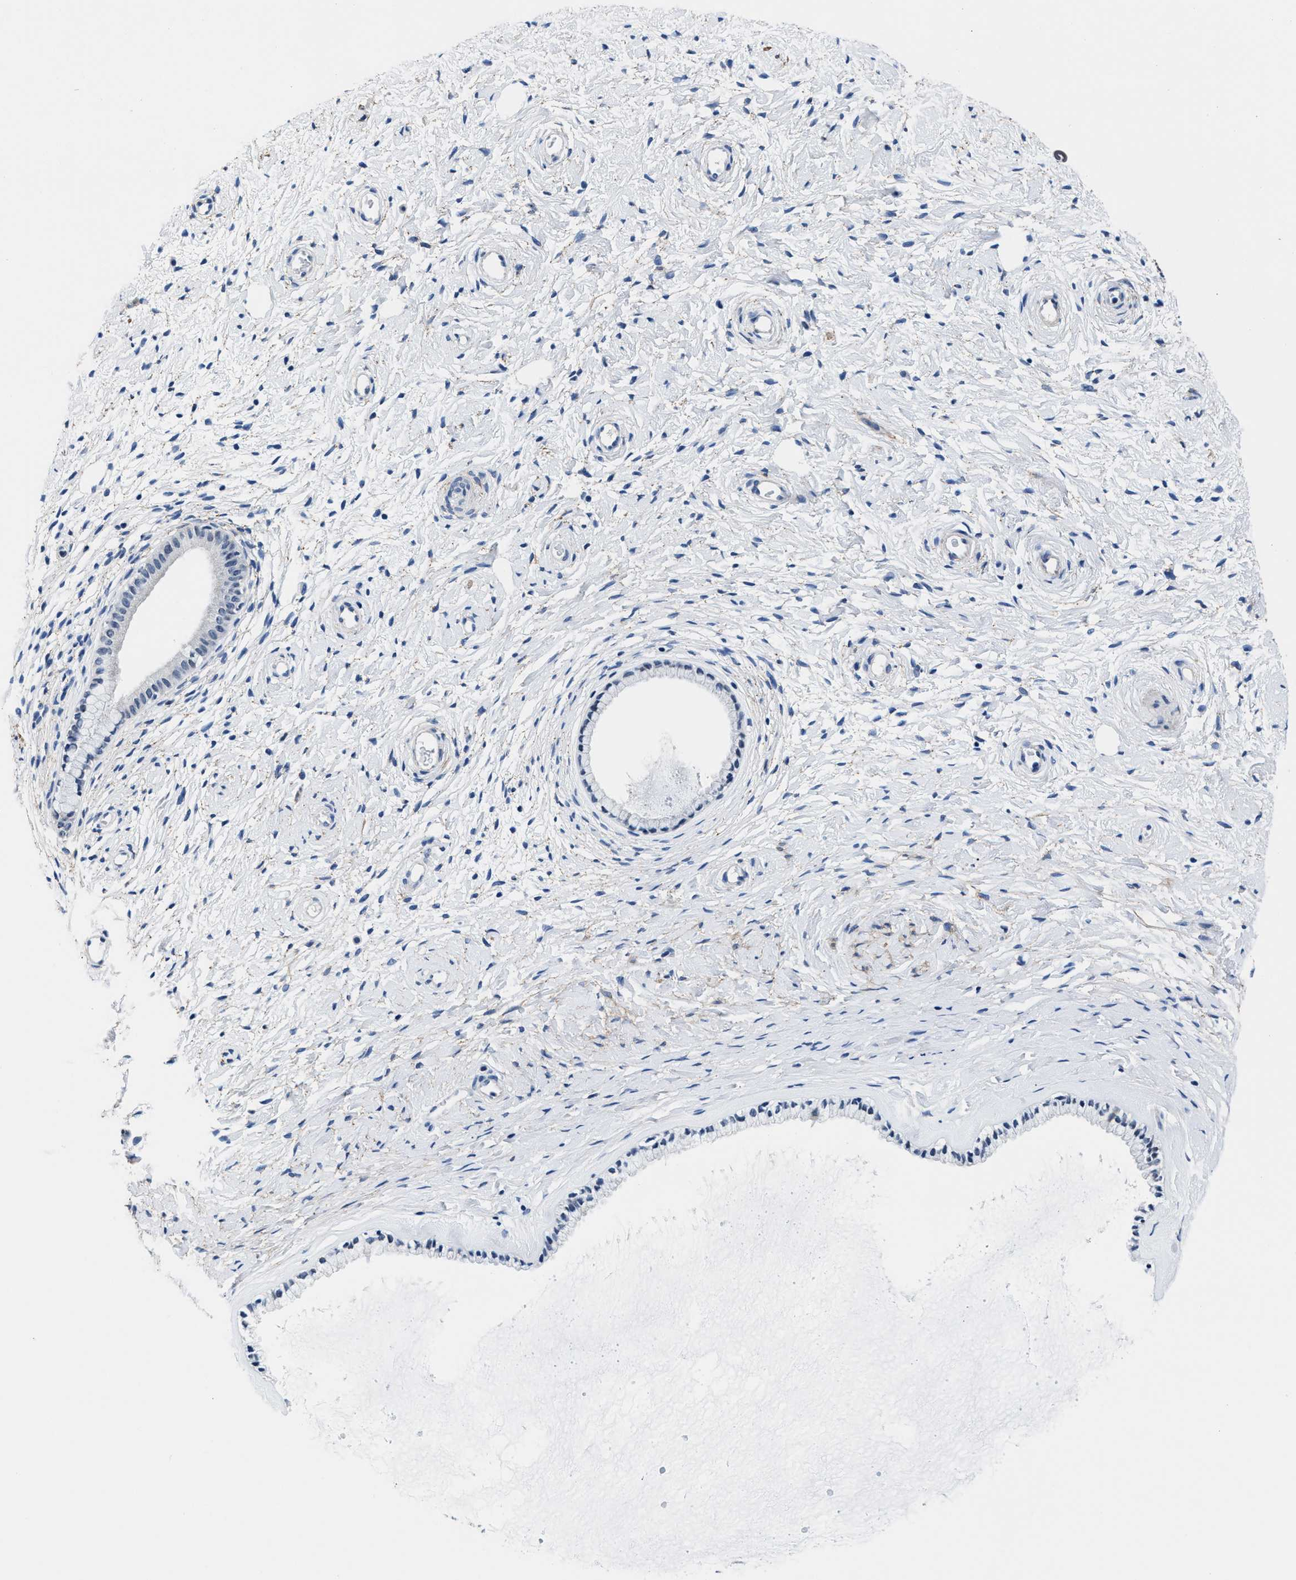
{"staining": {"intensity": "negative", "quantity": "none", "location": "none"}, "tissue": "cervix", "cell_type": "Glandular cells", "image_type": "normal", "snomed": [{"axis": "morphology", "description": "Normal tissue, NOS"}, {"axis": "topography", "description": "Cervix"}], "caption": "Human cervix stained for a protein using IHC demonstrates no expression in glandular cells.", "gene": "MYH3", "patient": {"sex": "female", "age": 72}}